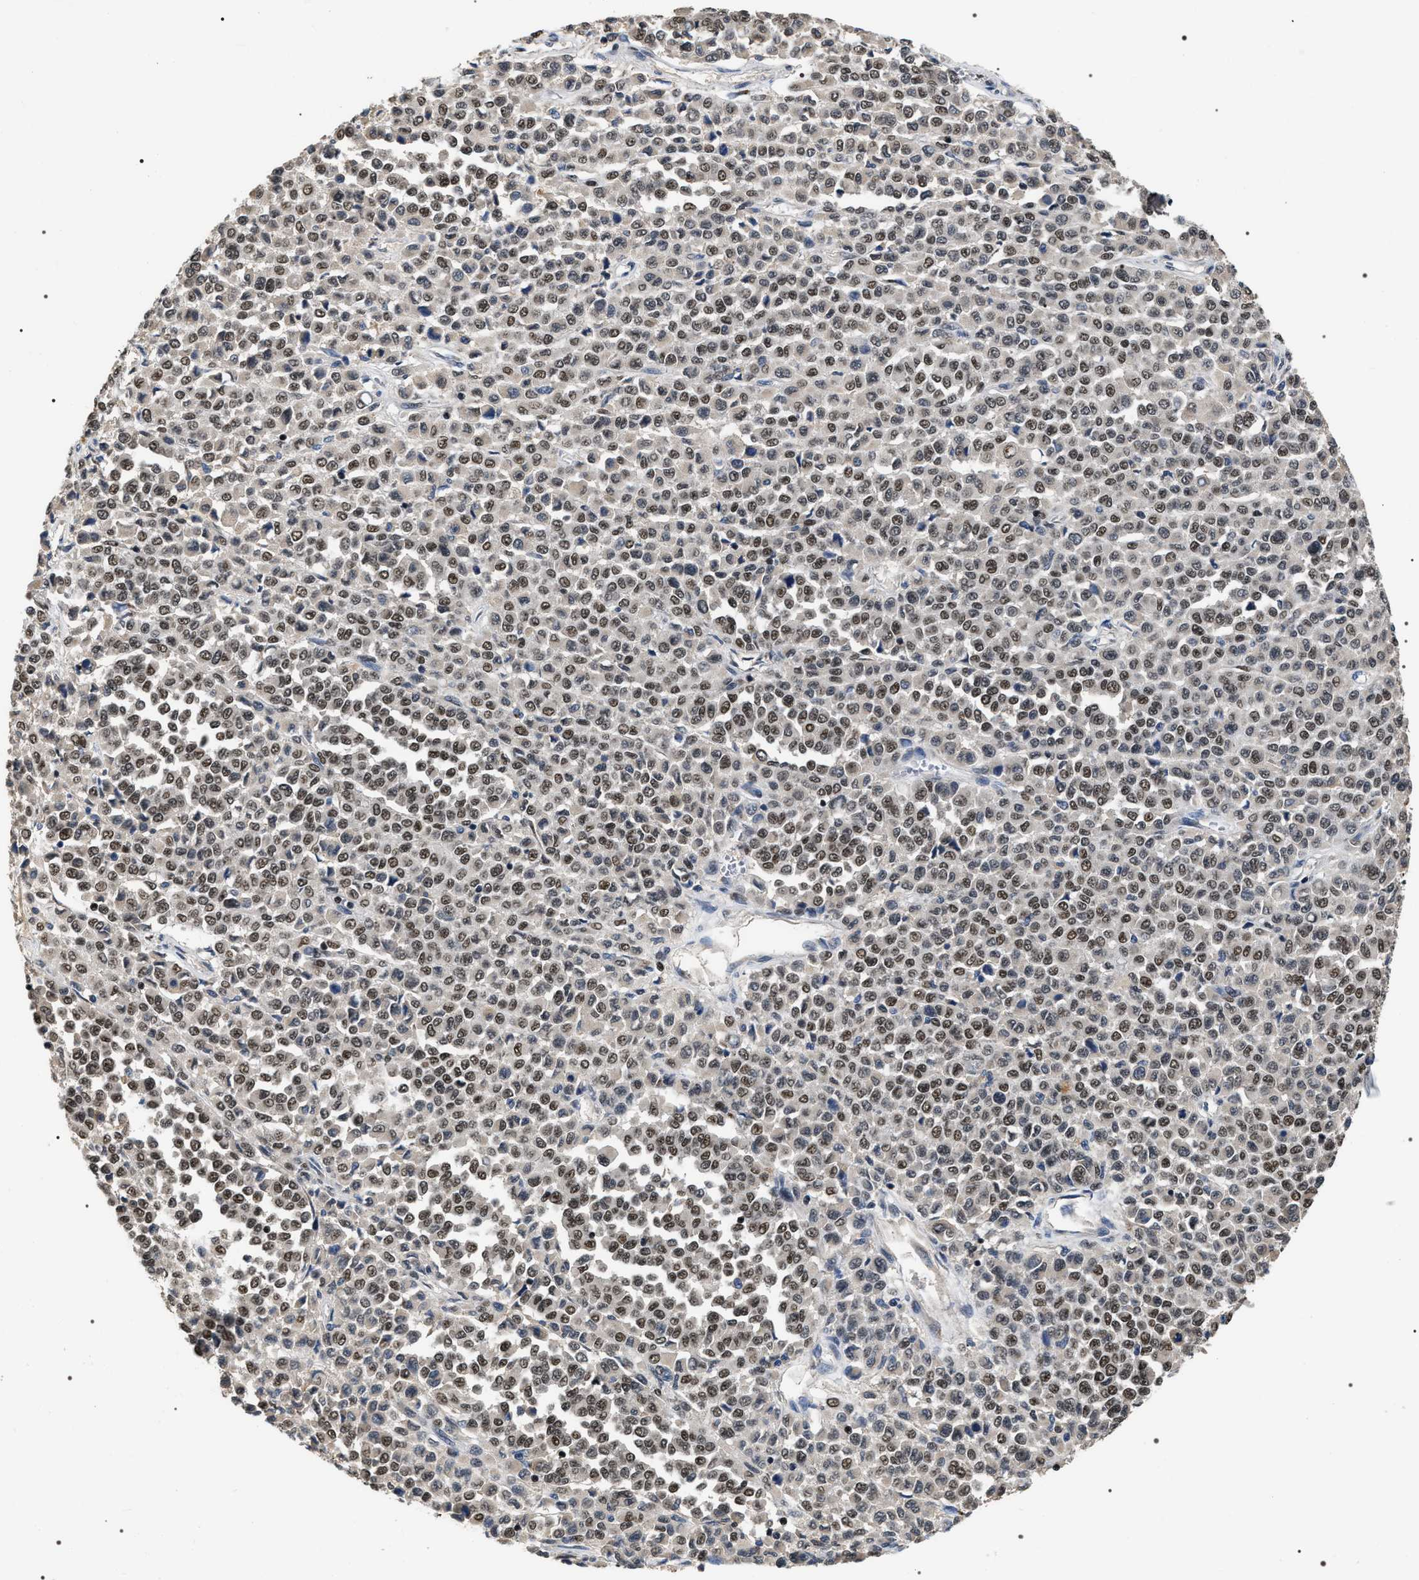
{"staining": {"intensity": "moderate", "quantity": "25%-75%", "location": "nuclear"}, "tissue": "melanoma", "cell_type": "Tumor cells", "image_type": "cancer", "snomed": [{"axis": "morphology", "description": "Malignant melanoma, Metastatic site"}, {"axis": "topography", "description": "Pancreas"}], "caption": "Protein staining of melanoma tissue reveals moderate nuclear staining in approximately 25%-75% of tumor cells.", "gene": "C7orf25", "patient": {"sex": "female", "age": 30}}